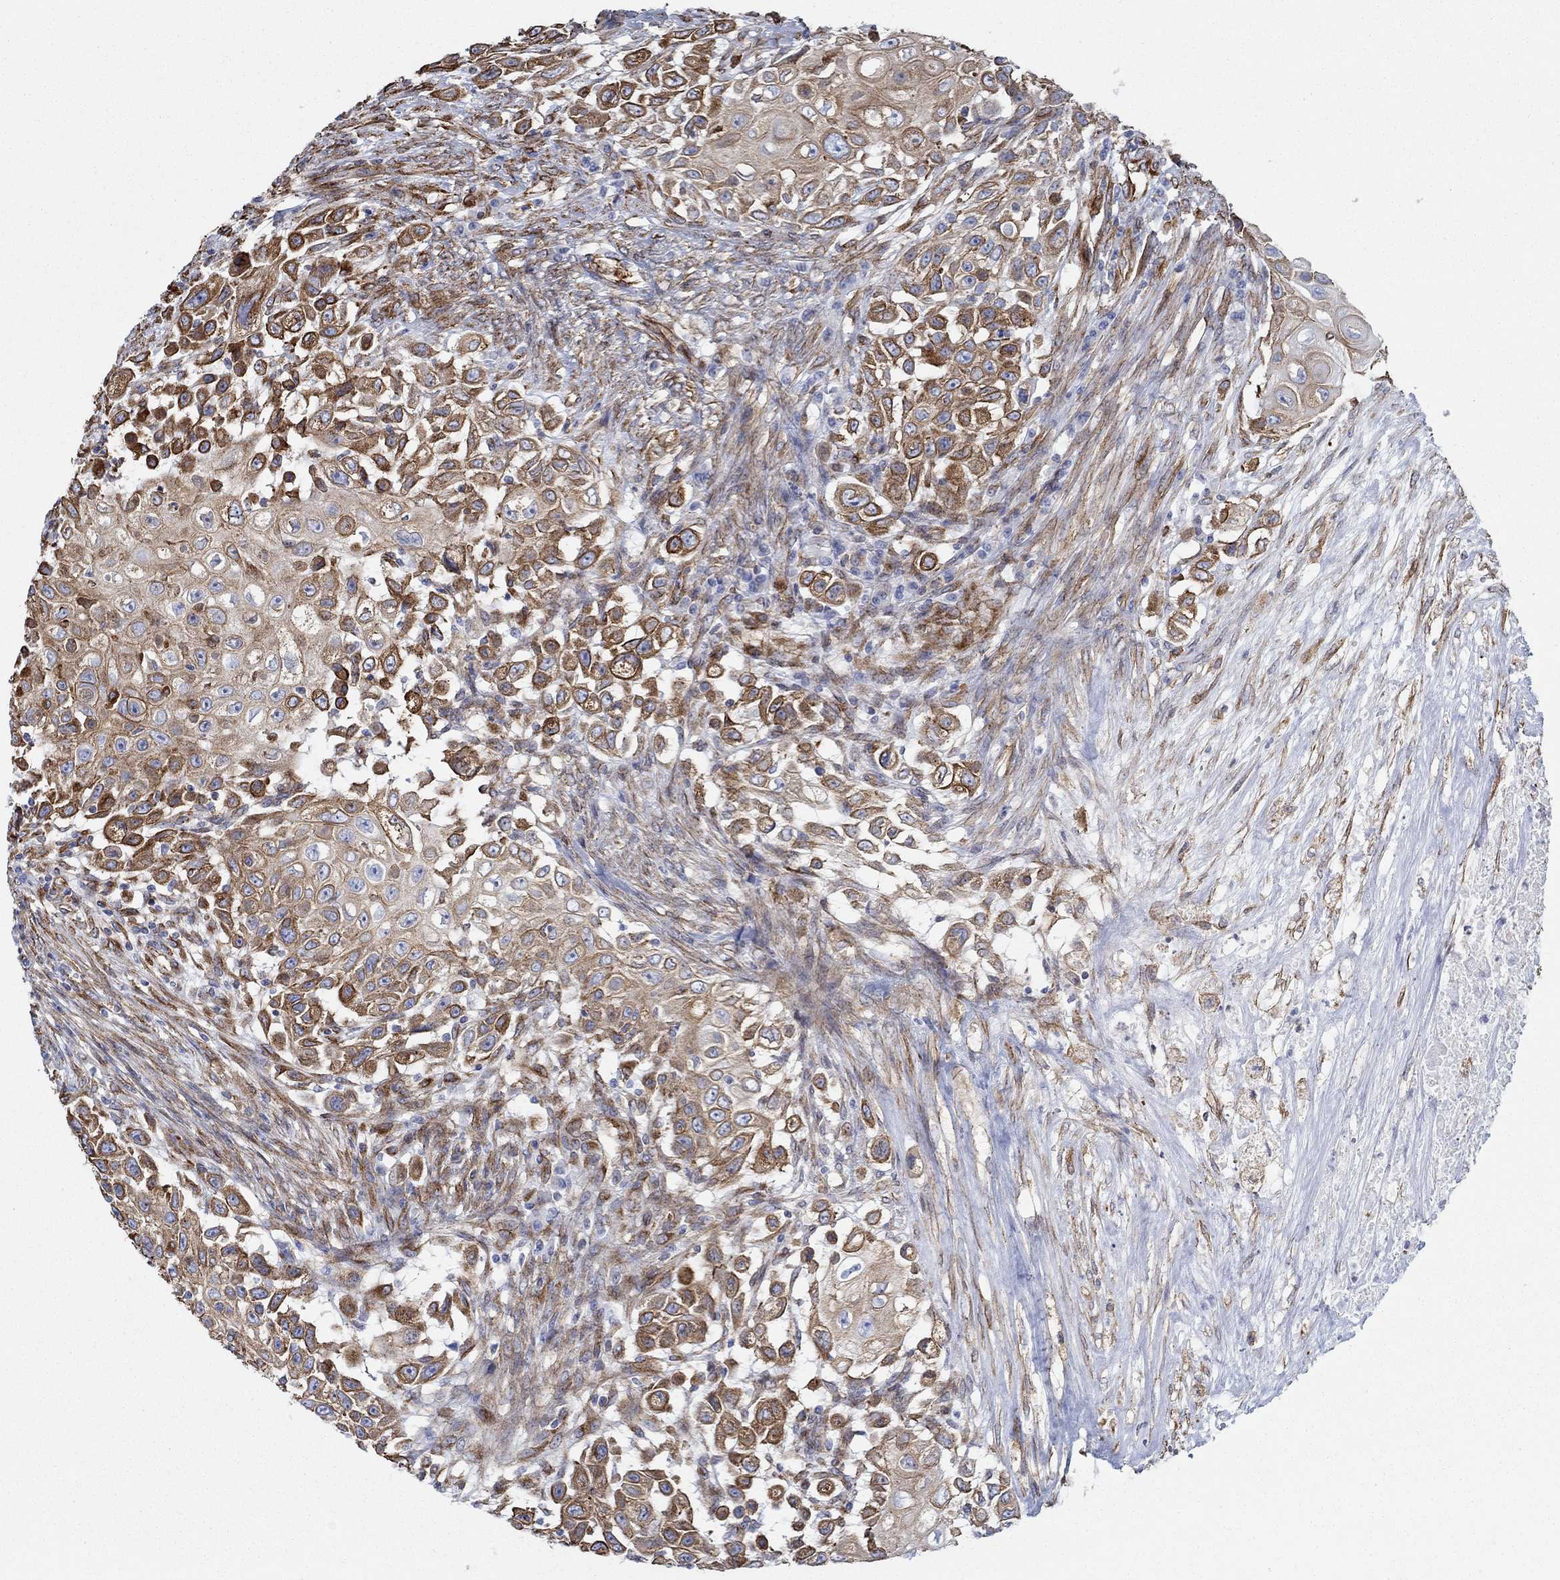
{"staining": {"intensity": "strong", "quantity": "25%-75%", "location": "cytoplasmic/membranous"}, "tissue": "urothelial cancer", "cell_type": "Tumor cells", "image_type": "cancer", "snomed": [{"axis": "morphology", "description": "Urothelial carcinoma, High grade"}, {"axis": "topography", "description": "Urinary bladder"}], "caption": "High-magnification brightfield microscopy of high-grade urothelial carcinoma stained with DAB (3,3'-diaminobenzidine) (brown) and counterstained with hematoxylin (blue). tumor cells exhibit strong cytoplasmic/membranous positivity is present in approximately25%-75% of cells.", "gene": "STC2", "patient": {"sex": "female", "age": 56}}